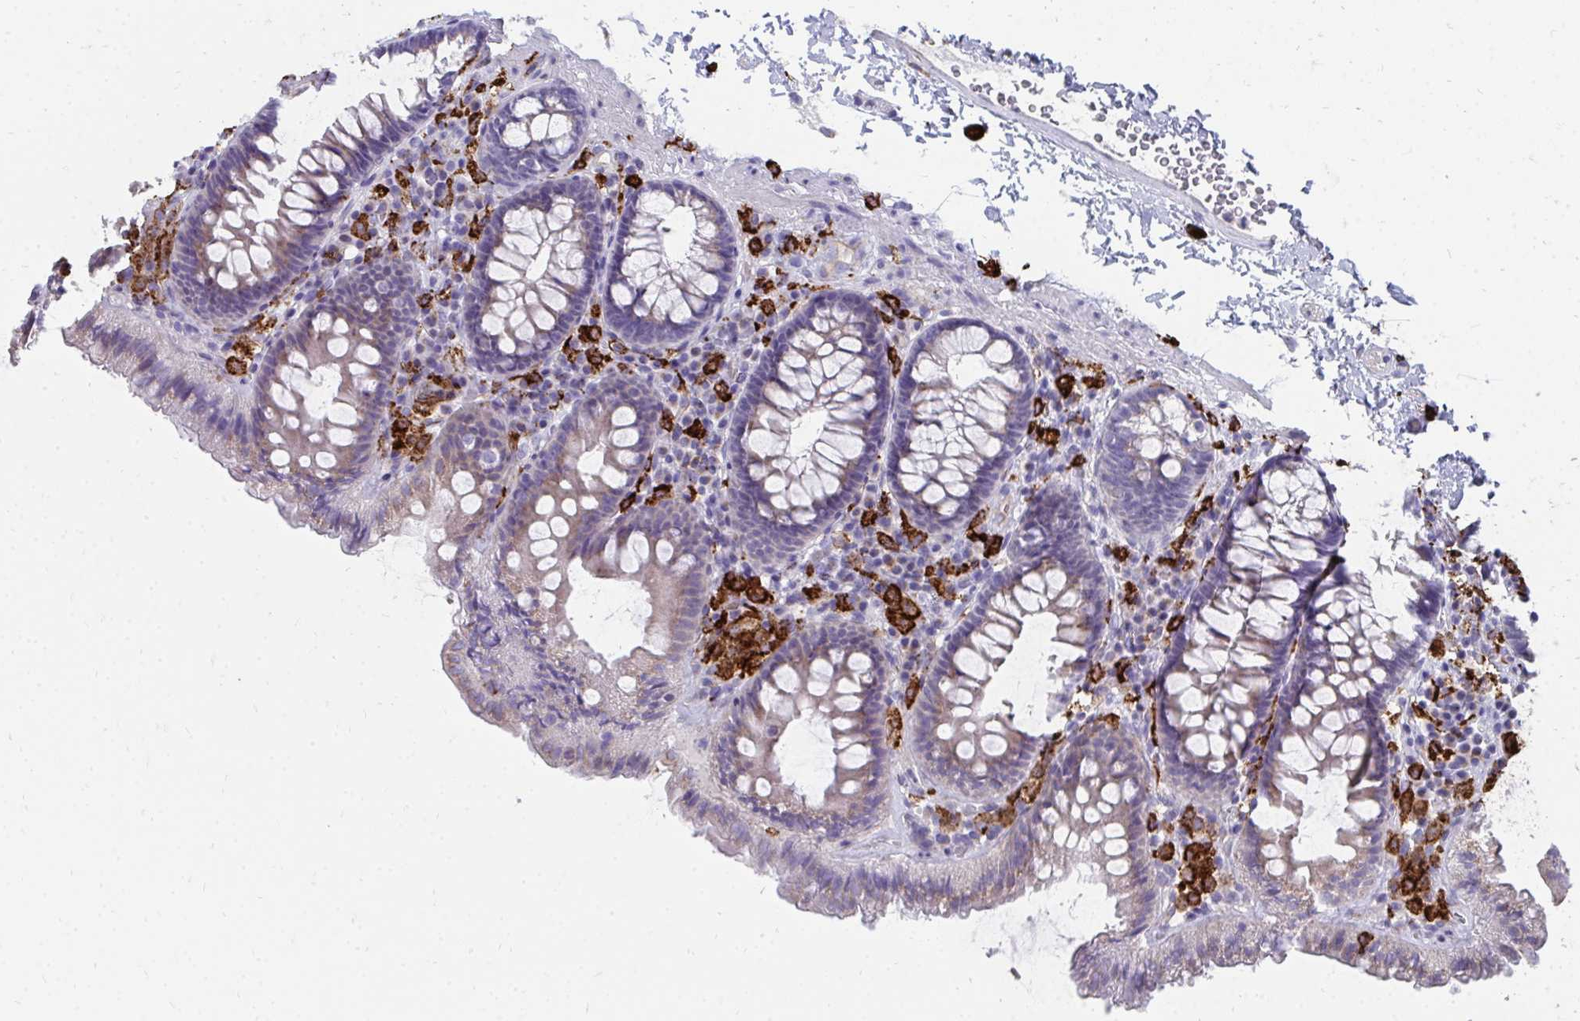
{"staining": {"intensity": "negative", "quantity": "none", "location": "none"}, "tissue": "colon", "cell_type": "Endothelial cells", "image_type": "normal", "snomed": [{"axis": "morphology", "description": "Normal tissue, NOS"}, {"axis": "topography", "description": "Colon"}, {"axis": "topography", "description": "Peripheral nerve tissue"}], "caption": "Immunohistochemistry (IHC) micrograph of normal colon stained for a protein (brown), which shows no staining in endothelial cells. (DAB immunohistochemistry (IHC) visualized using brightfield microscopy, high magnification).", "gene": "CD163", "patient": {"sex": "male", "age": 84}}